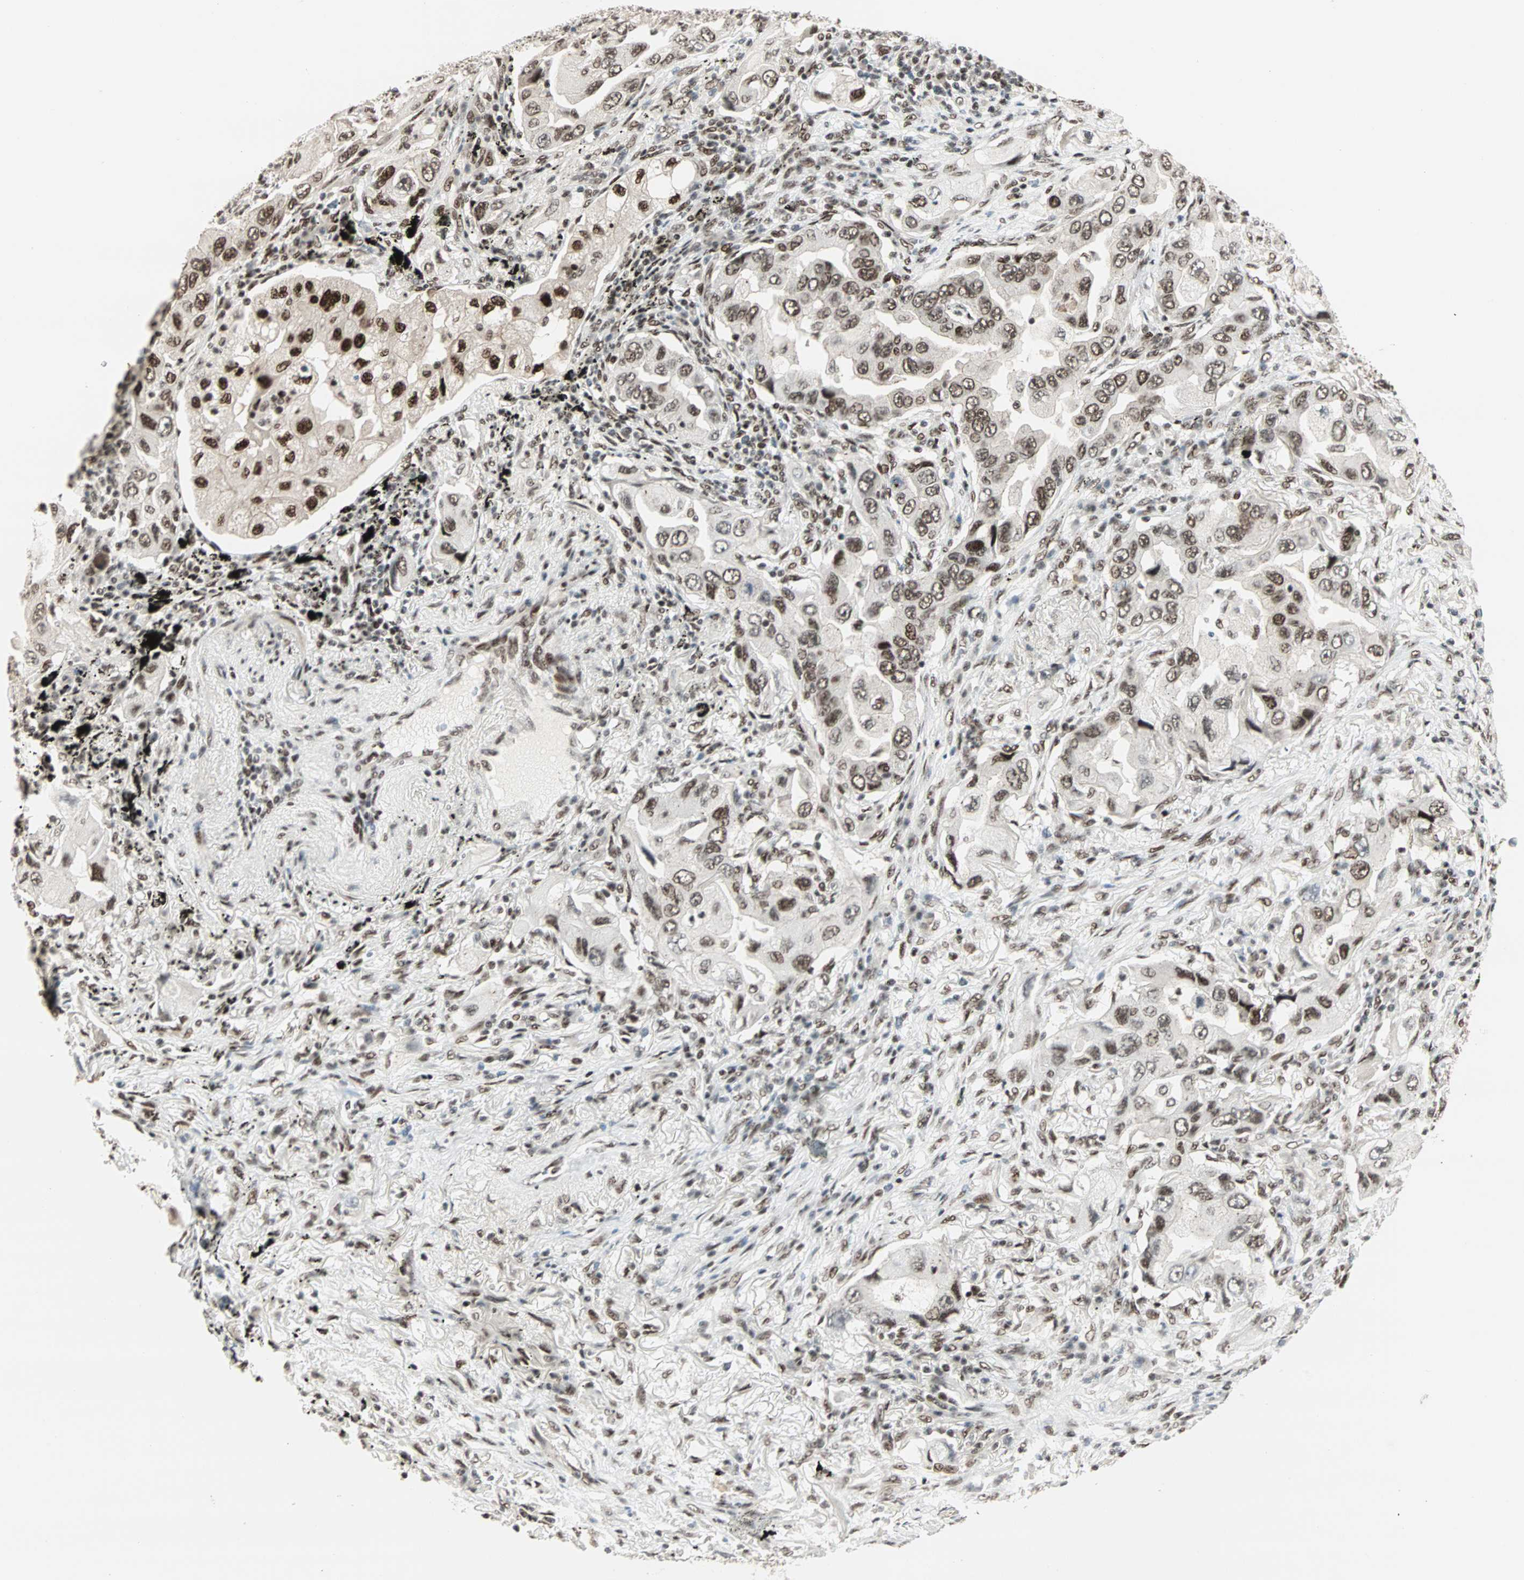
{"staining": {"intensity": "strong", "quantity": ">75%", "location": "nuclear"}, "tissue": "lung cancer", "cell_type": "Tumor cells", "image_type": "cancer", "snomed": [{"axis": "morphology", "description": "Adenocarcinoma, NOS"}, {"axis": "topography", "description": "Lung"}], "caption": "A micrograph of human lung adenocarcinoma stained for a protein displays strong nuclear brown staining in tumor cells.", "gene": "BLM", "patient": {"sex": "female", "age": 65}}